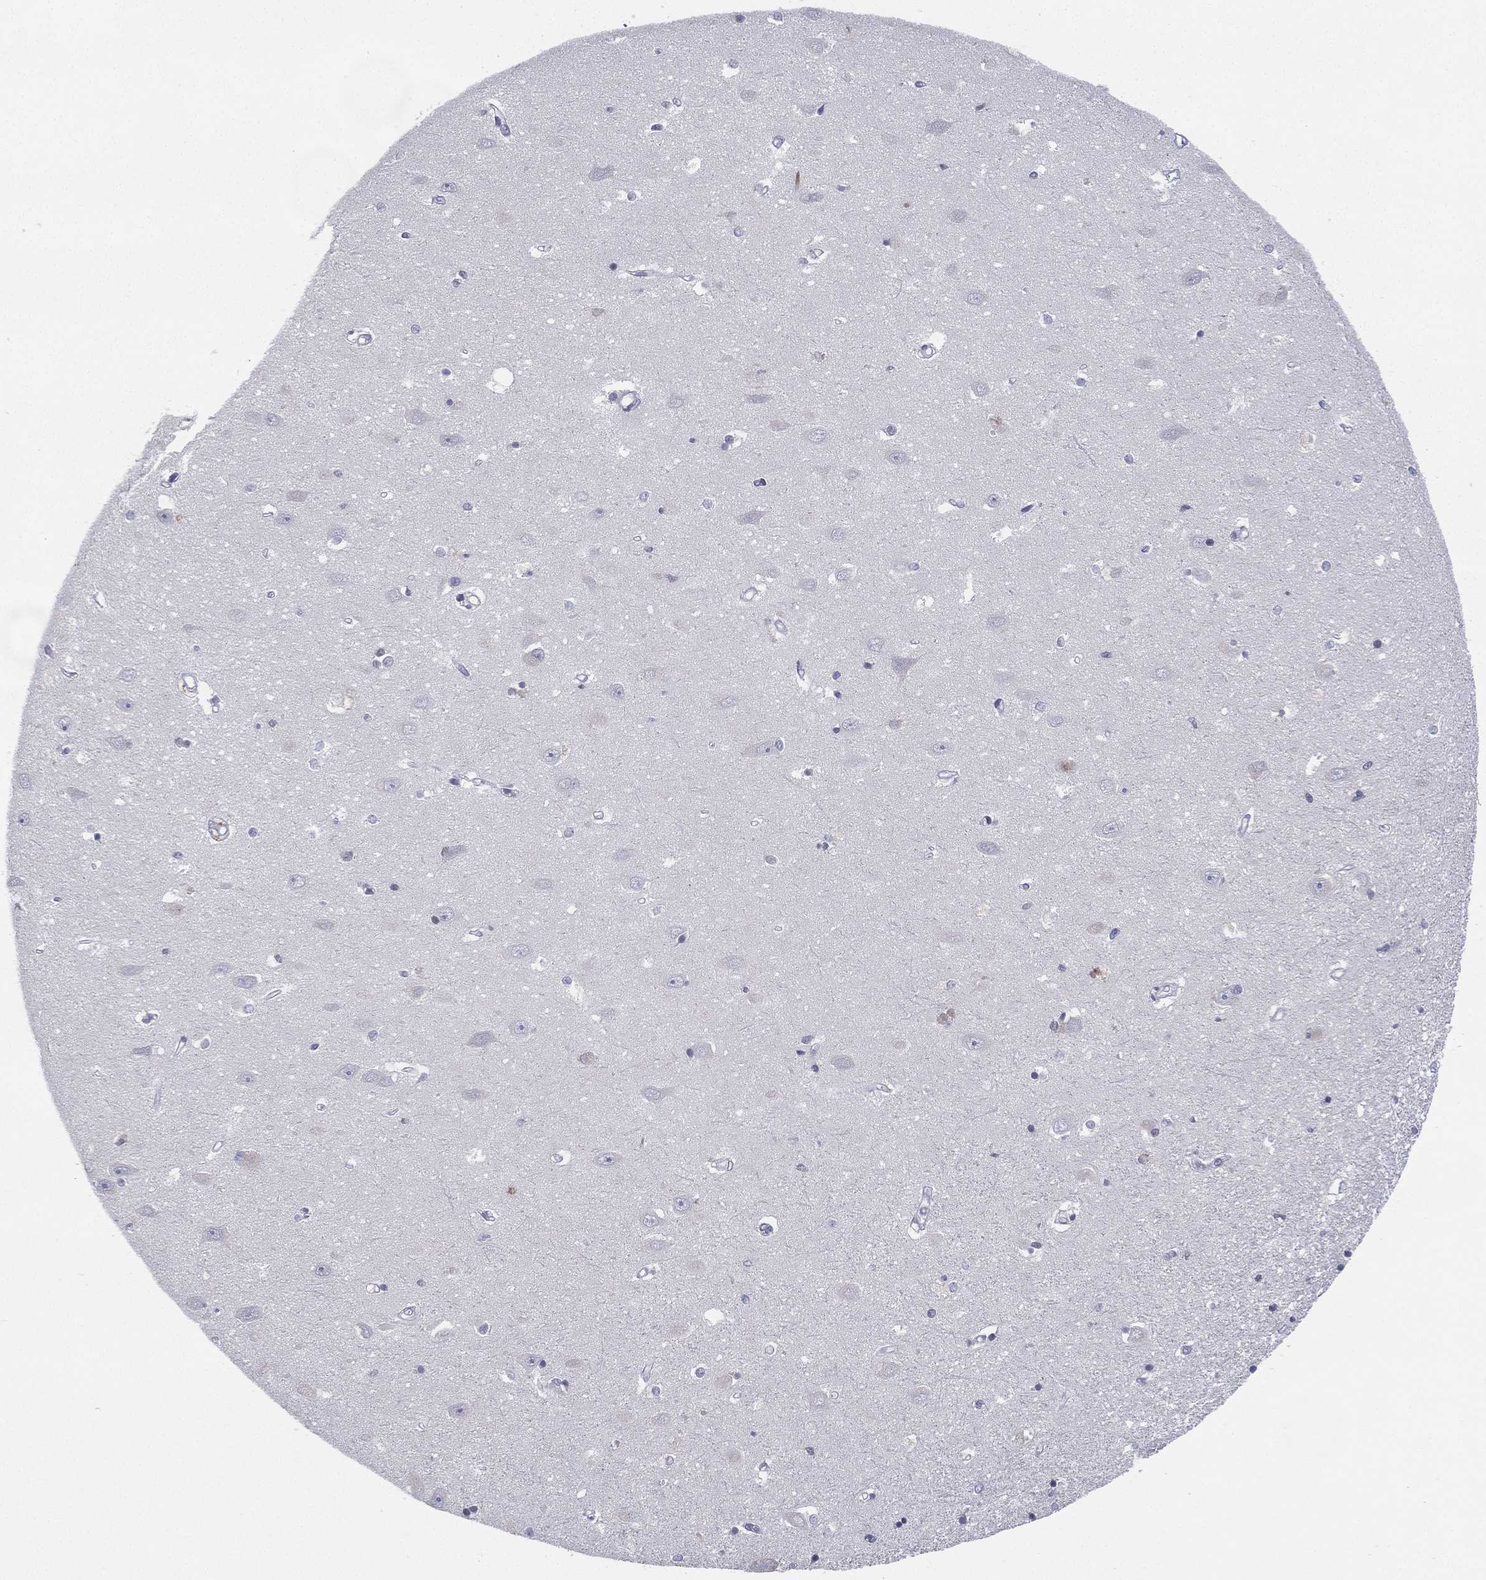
{"staining": {"intensity": "negative", "quantity": "none", "location": "none"}, "tissue": "hippocampus", "cell_type": "Glial cells", "image_type": "normal", "snomed": [{"axis": "morphology", "description": "Normal tissue, NOS"}, {"axis": "topography", "description": "Hippocampus"}], "caption": "This is an immunohistochemistry (IHC) photomicrograph of normal human hippocampus. There is no positivity in glial cells.", "gene": "MS4A8", "patient": {"sex": "female", "age": 64}}